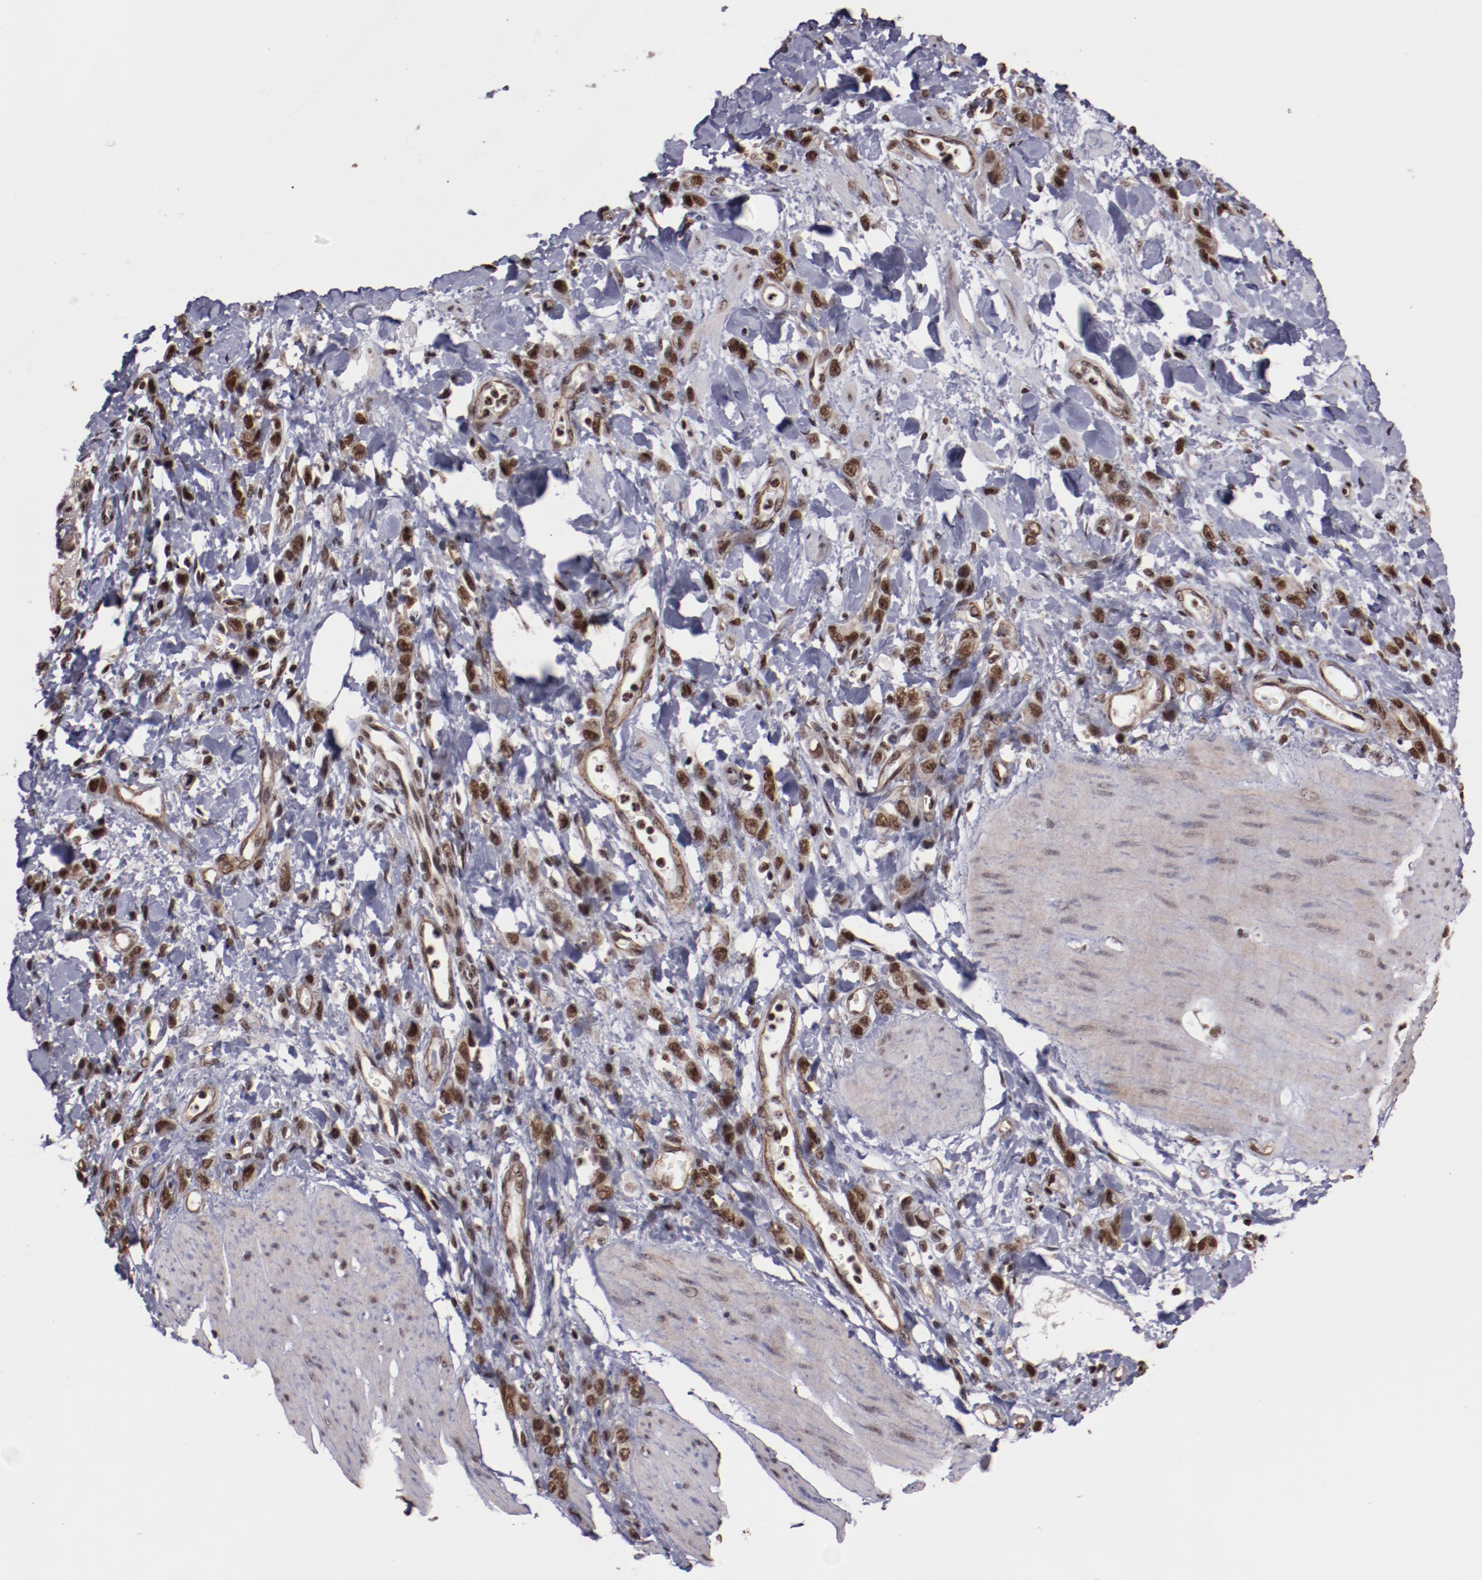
{"staining": {"intensity": "moderate", "quantity": ">75%", "location": "nuclear"}, "tissue": "stomach cancer", "cell_type": "Tumor cells", "image_type": "cancer", "snomed": [{"axis": "morphology", "description": "Normal tissue, NOS"}, {"axis": "morphology", "description": "Adenocarcinoma, NOS"}, {"axis": "topography", "description": "Stomach"}], "caption": "A brown stain highlights moderate nuclear staining of a protein in human stomach adenocarcinoma tumor cells.", "gene": "STAG2", "patient": {"sex": "male", "age": 82}}